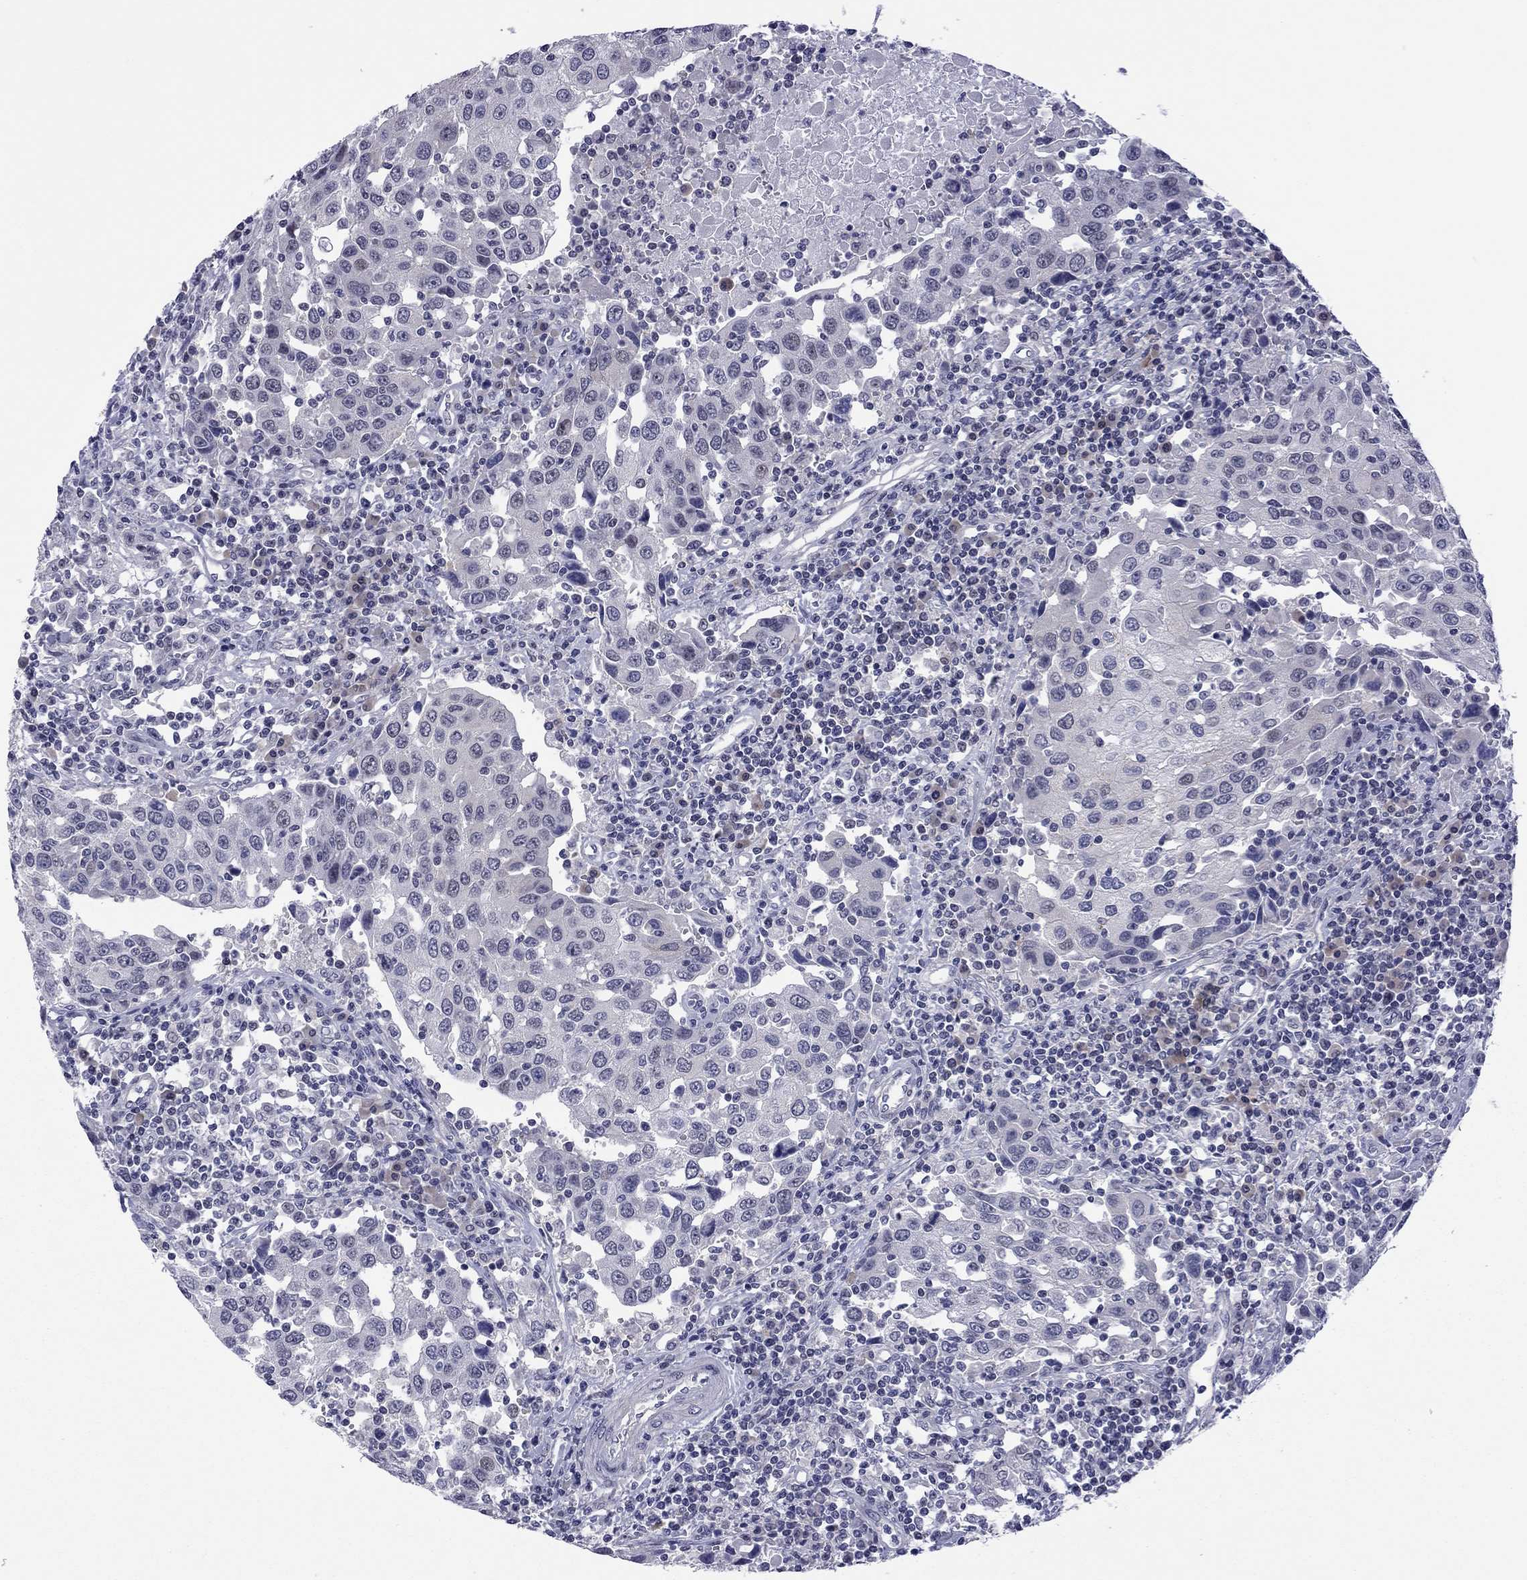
{"staining": {"intensity": "negative", "quantity": "none", "location": "none"}, "tissue": "urothelial cancer", "cell_type": "Tumor cells", "image_type": "cancer", "snomed": [{"axis": "morphology", "description": "Urothelial carcinoma, High grade"}, {"axis": "topography", "description": "Urinary bladder"}], "caption": "High magnification brightfield microscopy of urothelial cancer stained with DAB (3,3'-diaminobenzidine) (brown) and counterstained with hematoxylin (blue): tumor cells show no significant expression.", "gene": "POU5F2", "patient": {"sex": "female", "age": 85}}